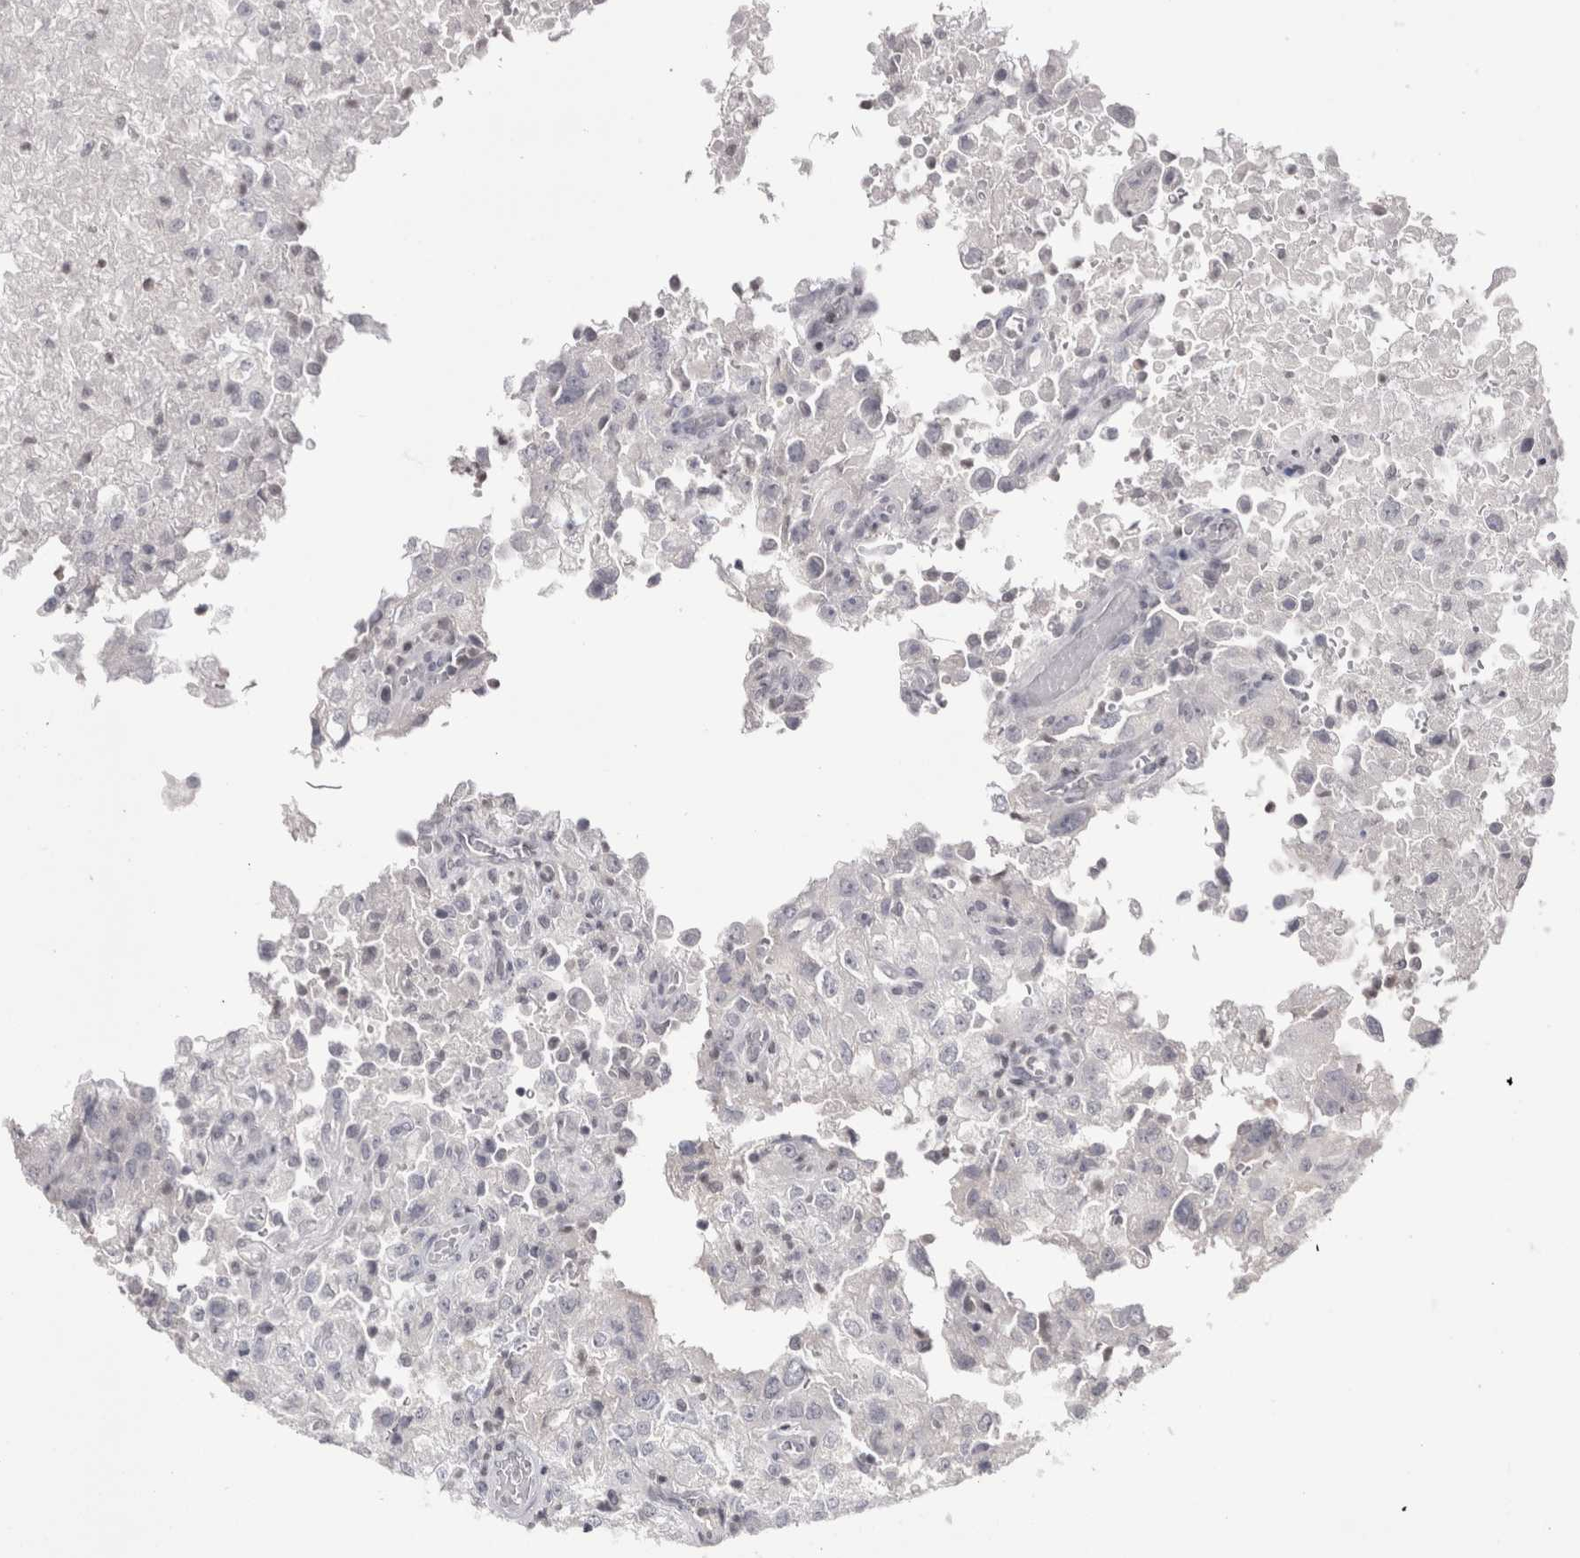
{"staining": {"intensity": "negative", "quantity": "none", "location": "none"}, "tissue": "renal cancer", "cell_type": "Tumor cells", "image_type": "cancer", "snomed": [{"axis": "morphology", "description": "Adenocarcinoma, NOS"}, {"axis": "topography", "description": "Kidney"}], "caption": "This is an immunohistochemistry (IHC) photomicrograph of human adenocarcinoma (renal). There is no expression in tumor cells.", "gene": "FNDC8", "patient": {"sex": "female", "age": 54}}